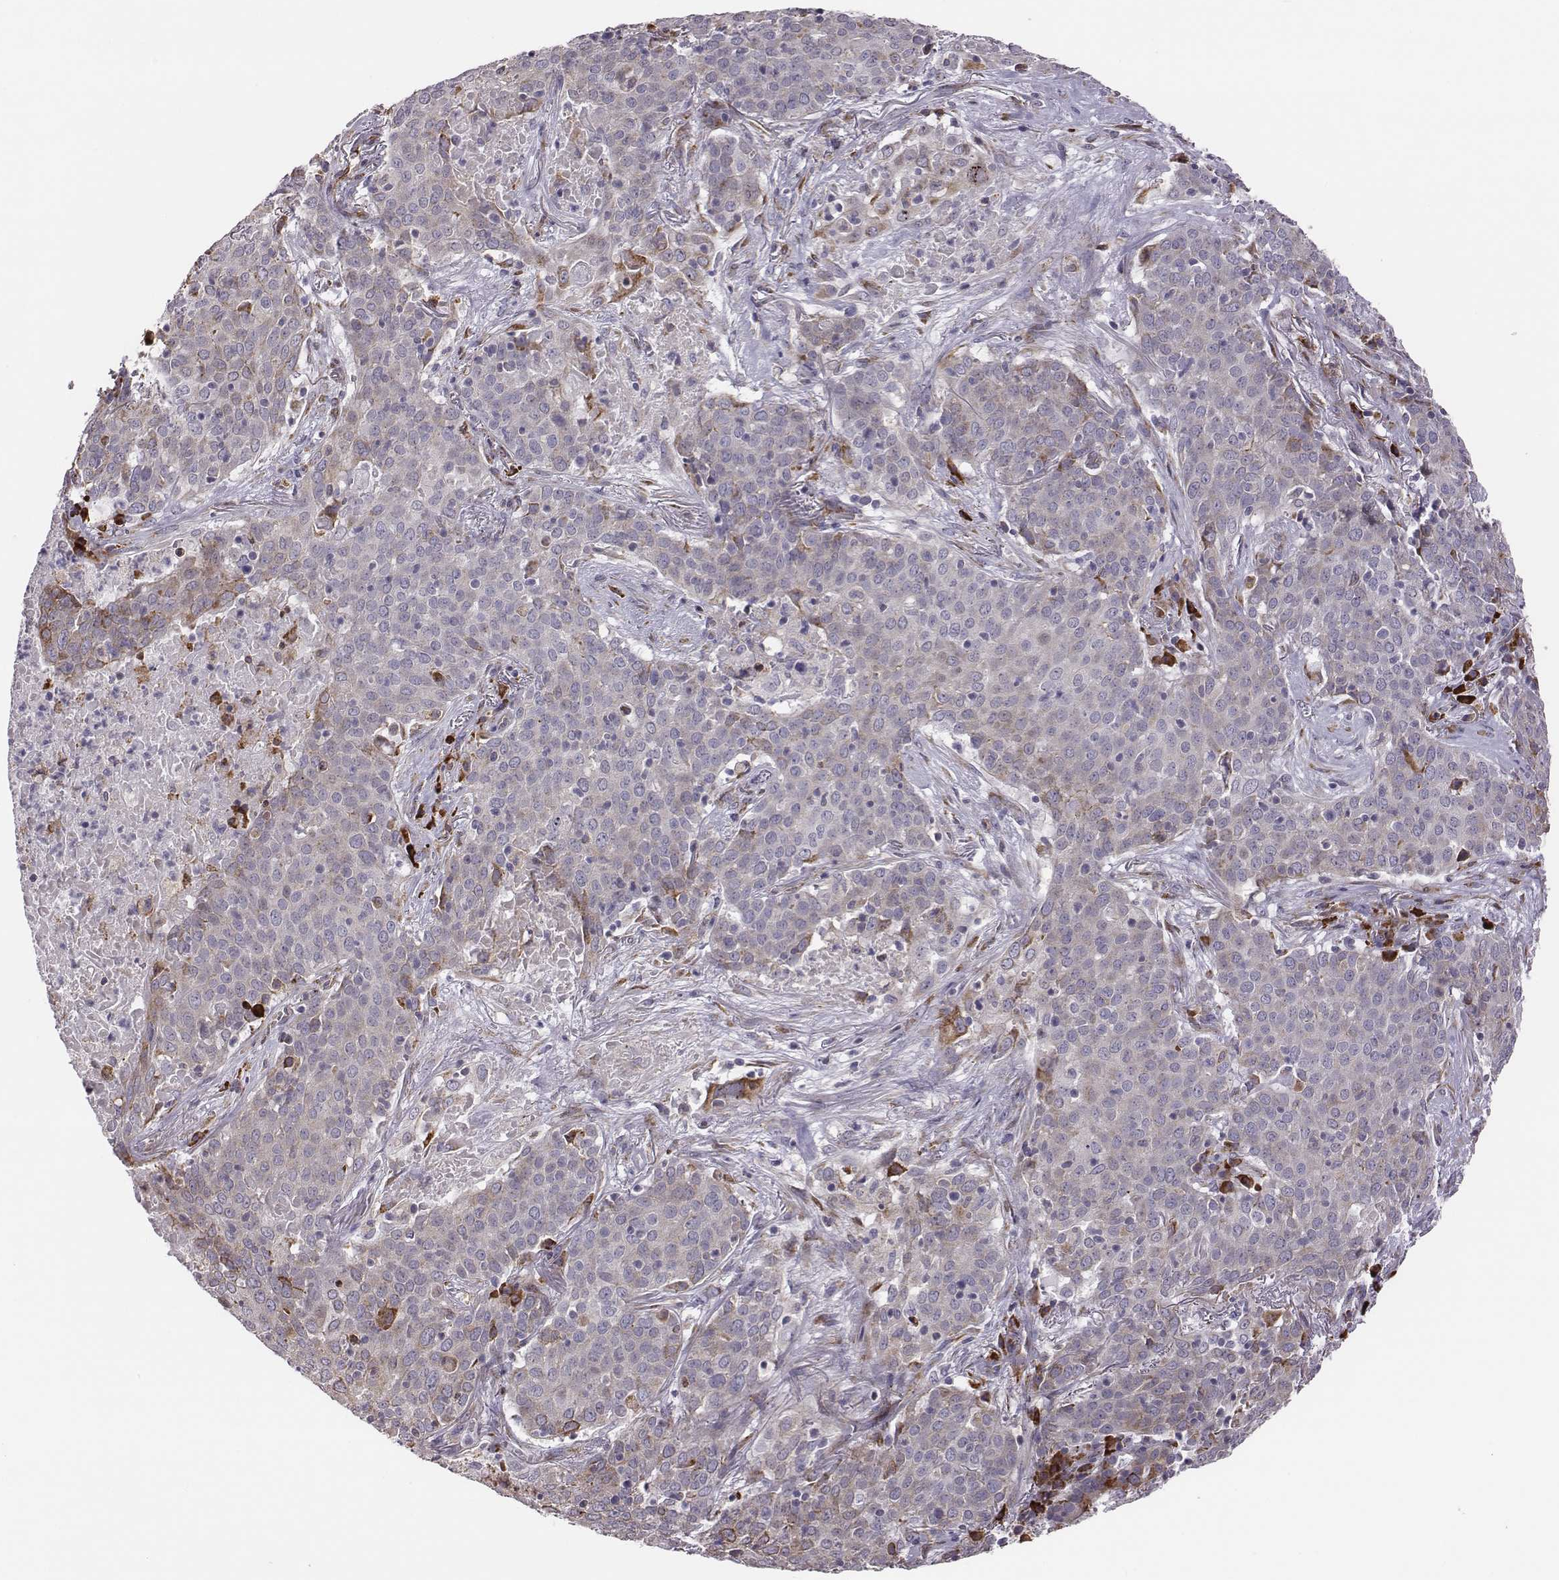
{"staining": {"intensity": "weak", "quantity": "<25%", "location": "cytoplasmic/membranous"}, "tissue": "lung cancer", "cell_type": "Tumor cells", "image_type": "cancer", "snomed": [{"axis": "morphology", "description": "Squamous cell carcinoma, NOS"}, {"axis": "topography", "description": "Lung"}], "caption": "Tumor cells are negative for protein expression in human squamous cell carcinoma (lung). The staining is performed using DAB (3,3'-diaminobenzidine) brown chromogen with nuclei counter-stained in using hematoxylin.", "gene": "SELENOI", "patient": {"sex": "male", "age": 82}}